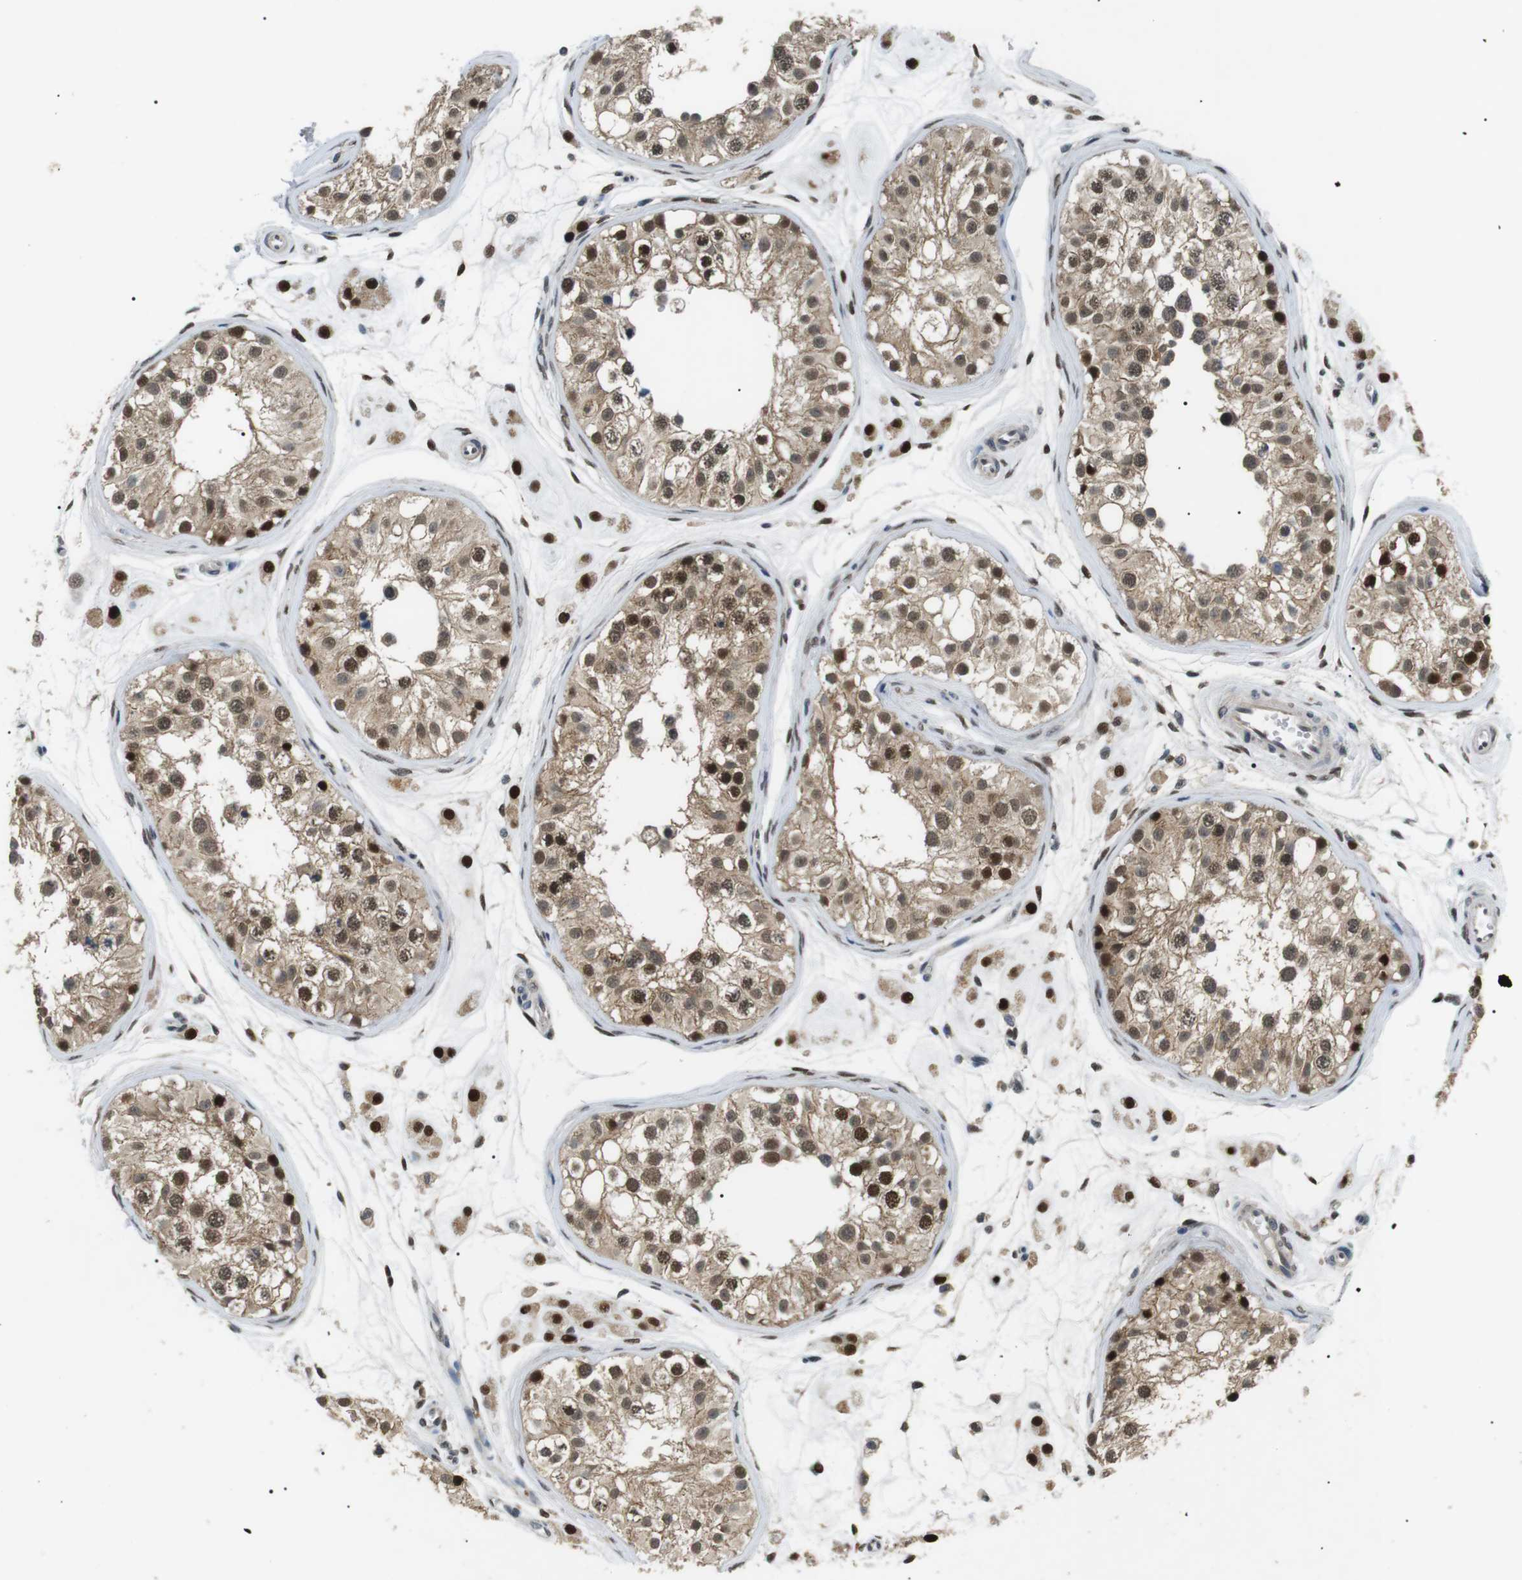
{"staining": {"intensity": "strong", "quantity": ">75%", "location": "cytoplasmic/membranous,nuclear"}, "tissue": "testis", "cell_type": "Cells in seminiferous ducts", "image_type": "normal", "snomed": [{"axis": "morphology", "description": "Normal tissue, NOS"}, {"axis": "morphology", "description": "Adenocarcinoma, metastatic, NOS"}, {"axis": "topography", "description": "Testis"}], "caption": "Protein expression analysis of normal testis exhibits strong cytoplasmic/membranous,nuclear staining in about >75% of cells in seminiferous ducts. The staining was performed using DAB, with brown indicating positive protein expression. Nuclei are stained blue with hematoxylin.", "gene": "ORAI3", "patient": {"sex": "male", "age": 26}}